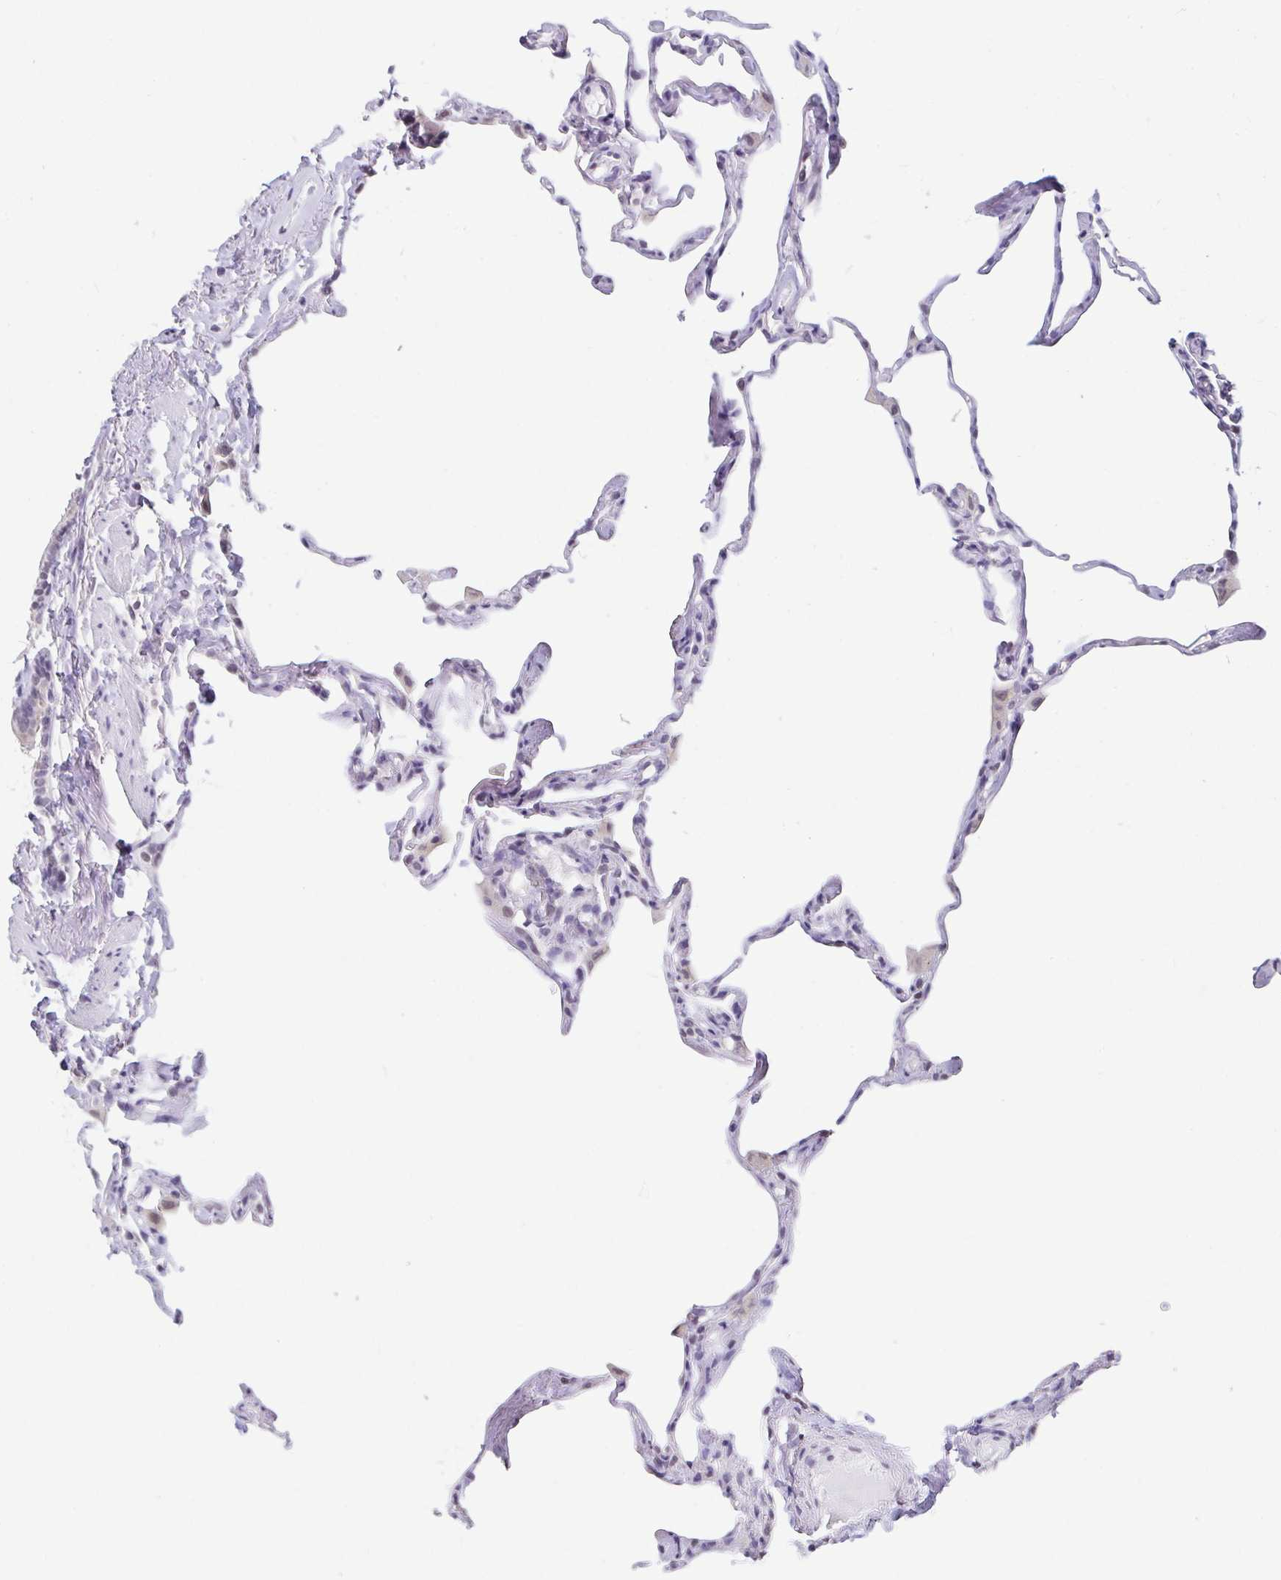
{"staining": {"intensity": "negative", "quantity": "none", "location": "none"}, "tissue": "lung", "cell_type": "Alveolar cells", "image_type": "normal", "snomed": [{"axis": "morphology", "description": "Normal tissue, NOS"}, {"axis": "topography", "description": "Lung"}], "caption": "Immunohistochemical staining of normal human lung shows no significant expression in alveolar cells.", "gene": "ANLN", "patient": {"sex": "male", "age": 65}}